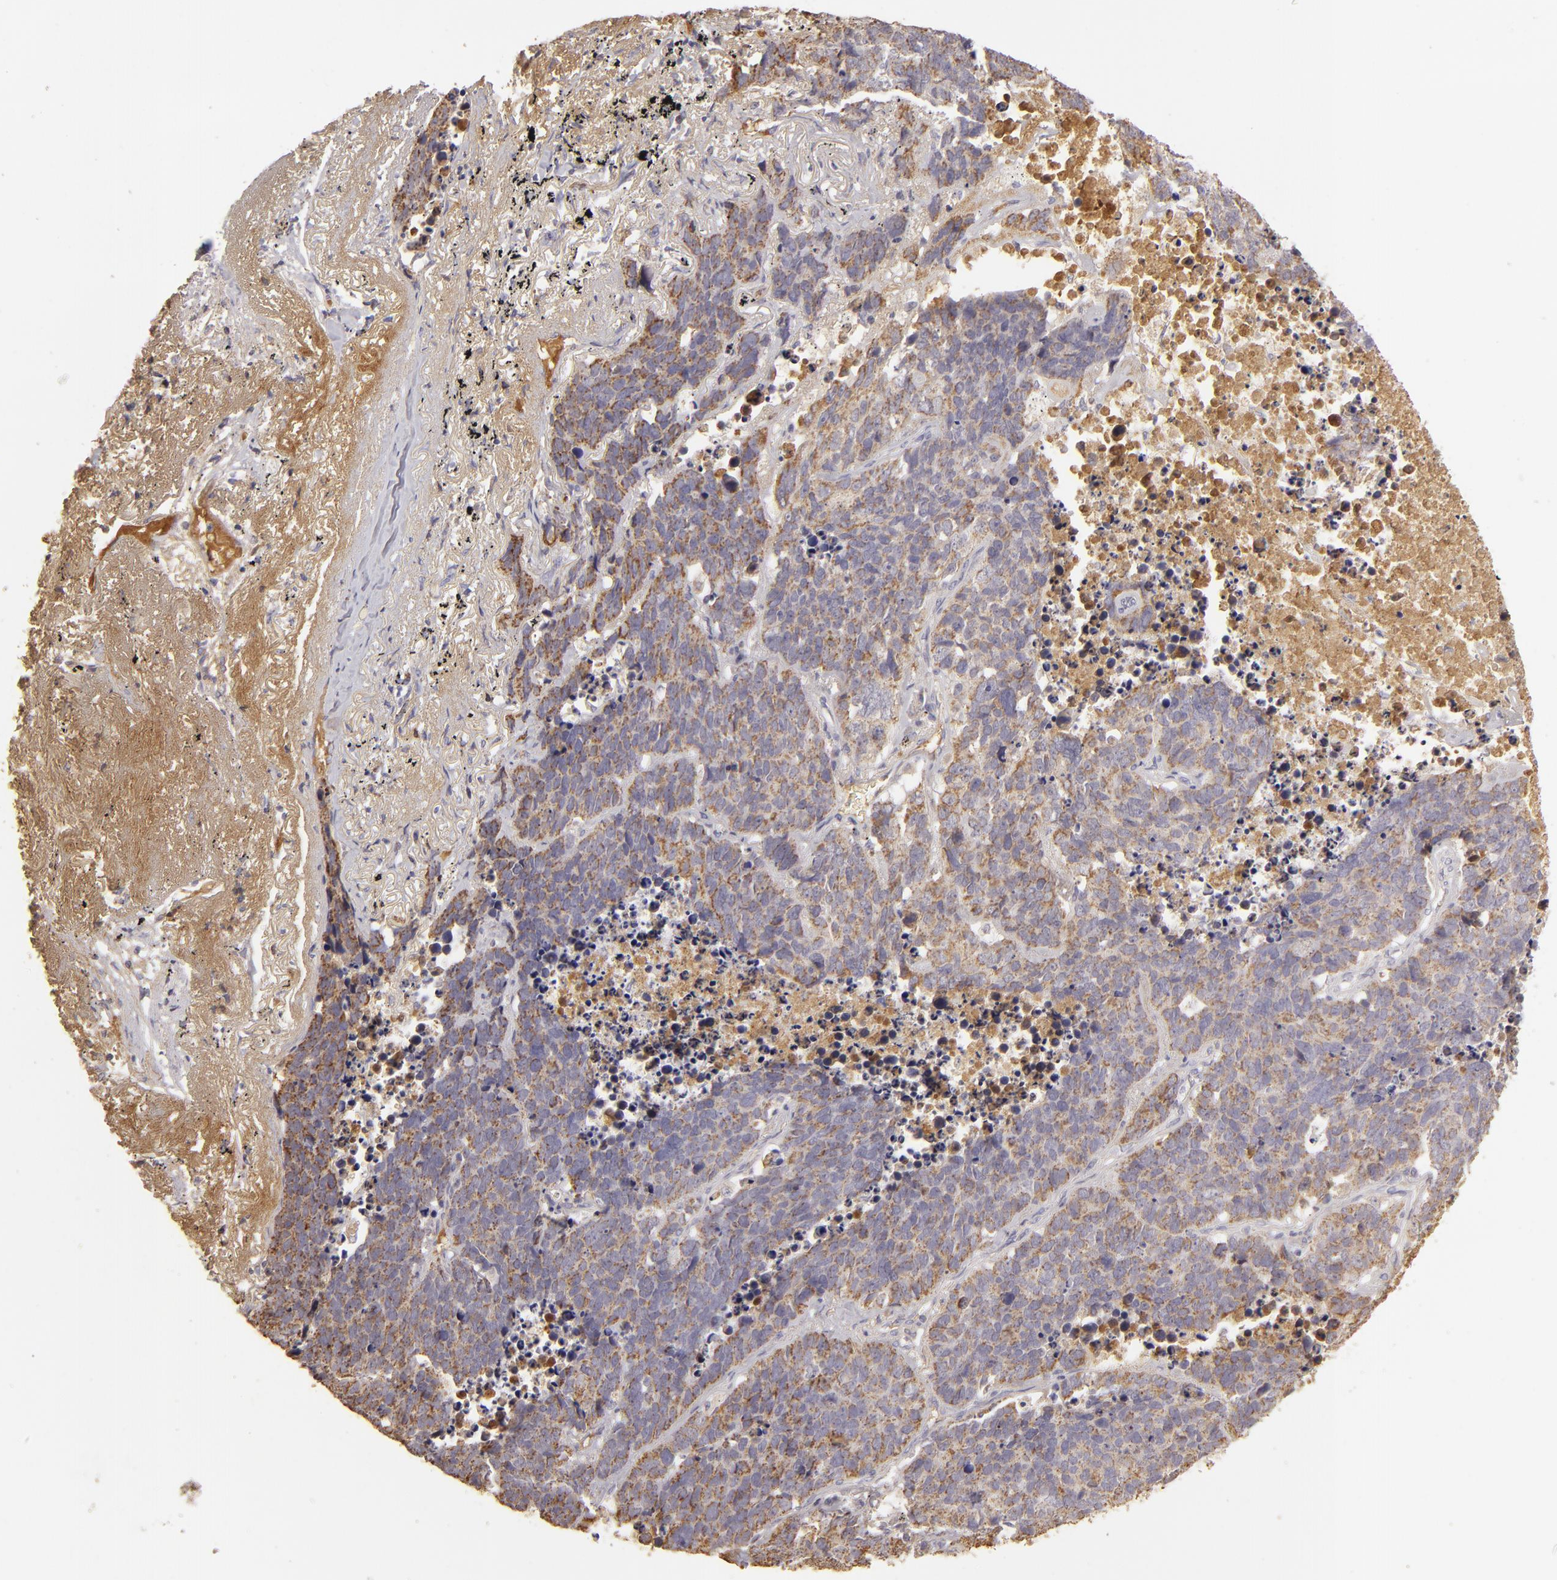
{"staining": {"intensity": "weak", "quantity": ">75%", "location": "cytoplasmic/membranous"}, "tissue": "lung cancer", "cell_type": "Tumor cells", "image_type": "cancer", "snomed": [{"axis": "morphology", "description": "Carcinoid, malignant, NOS"}, {"axis": "topography", "description": "Lung"}], "caption": "Malignant carcinoid (lung) stained with IHC exhibits weak cytoplasmic/membranous expression in about >75% of tumor cells.", "gene": "CFB", "patient": {"sex": "male", "age": 60}}